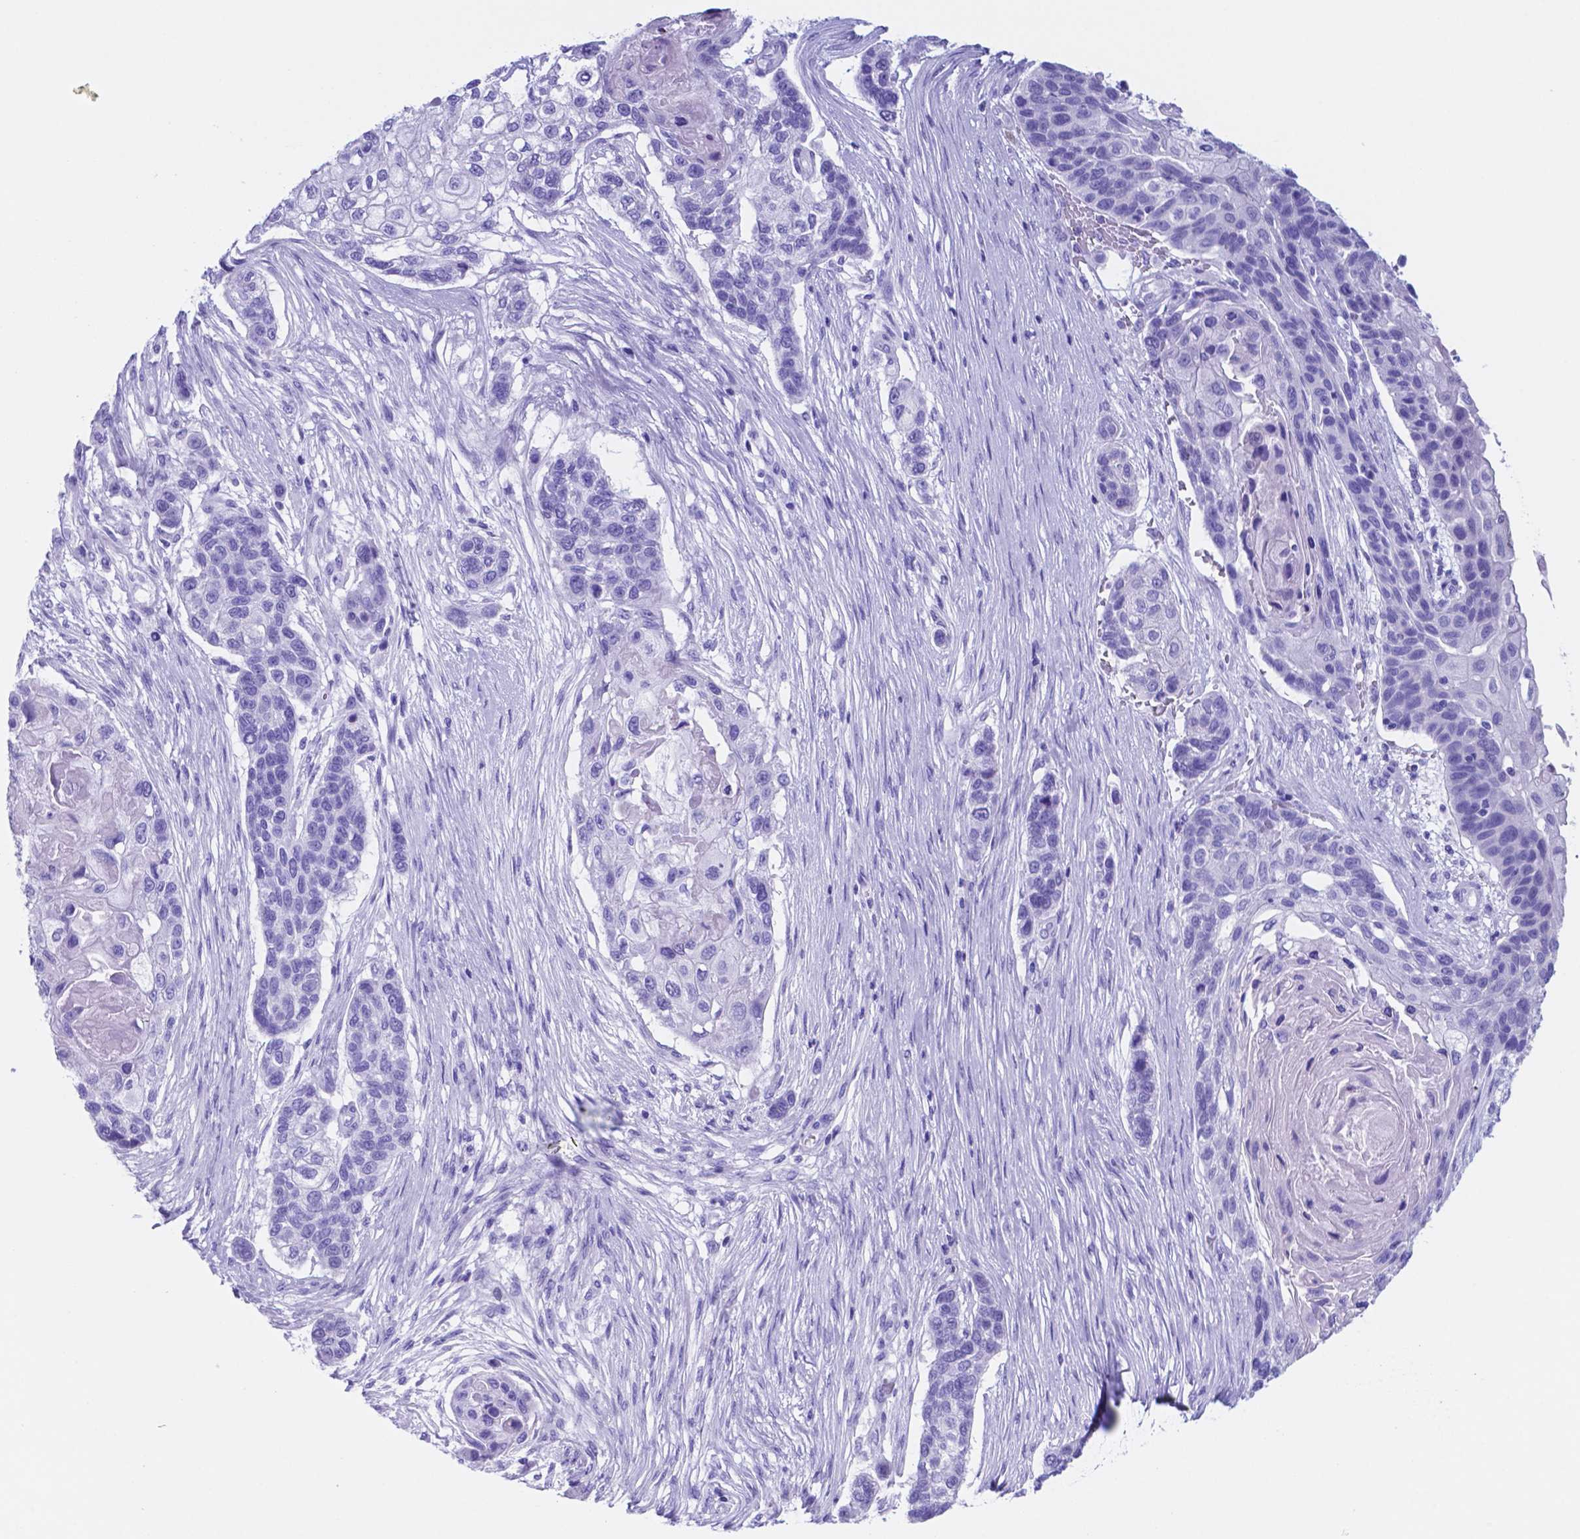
{"staining": {"intensity": "negative", "quantity": "none", "location": "none"}, "tissue": "lung cancer", "cell_type": "Tumor cells", "image_type": "cancer", "snomed": [{"axis": "morphology", "description": "Squamous cell carcinoma, NOS"}, {"axis": "topography", "description": "Lung"}], "caption": "Immunohistochemical staining of lung squamous cell carcinoma demonstrates no significant staining in tumor cells.", "gene": "DNAAF8", "patient": {"sex": "male", "age": 69}}